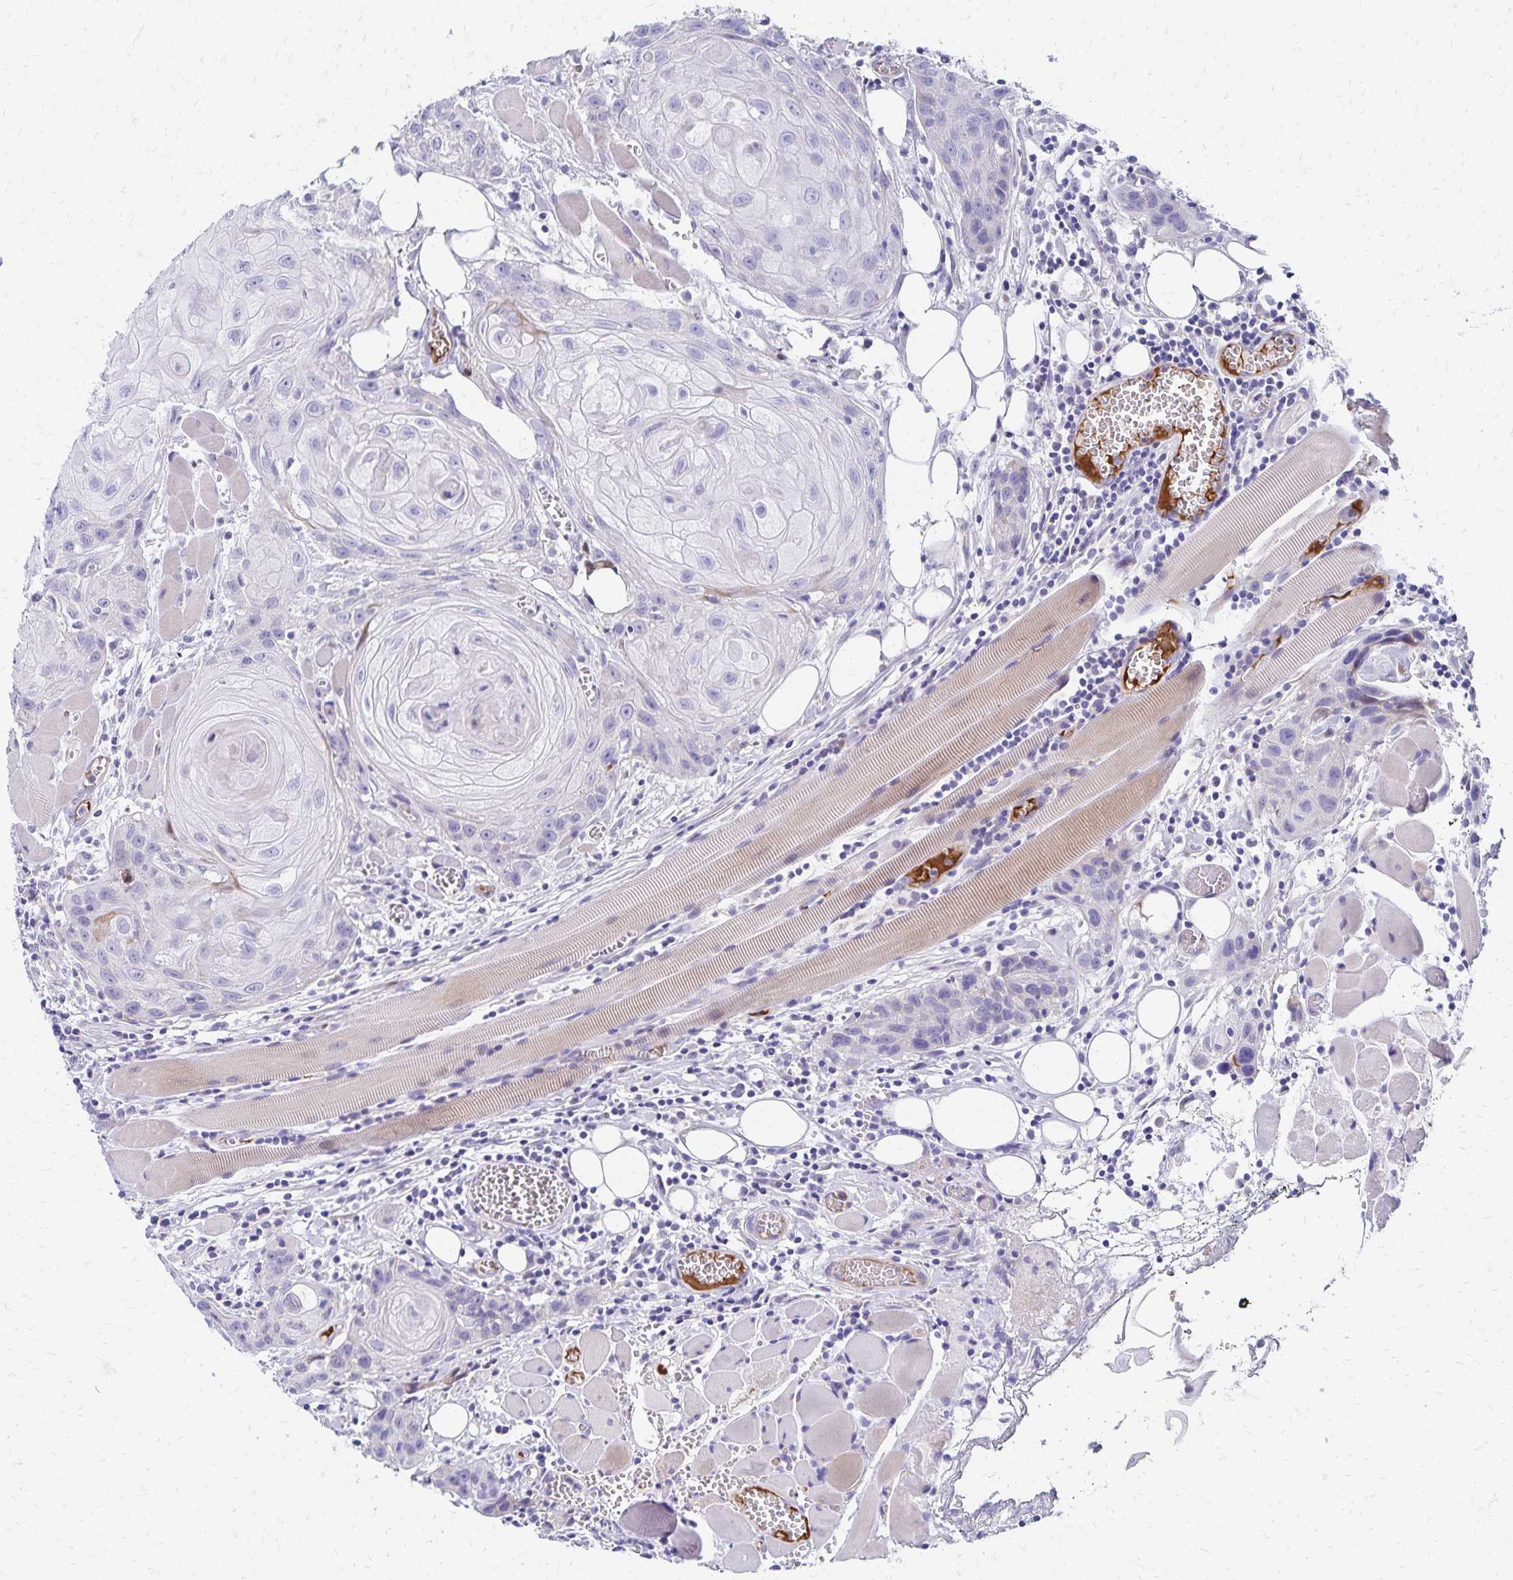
{"staining": {"intensity": "negative", "quantity": "none", "location": "none"}, "tissue": "head and neck cancer", "cell_type": "Tumor cells", "image_type": "cancer", "snomed": [{"axis": "morphology", "description": "Squamous cell carcinoma, NOS"}, {"axis": "topography", "description": "Oral tissue"}, {"axis": "topography", "description": "Head-Neck"}], "caption": "Image shows no protein positivity in tumor cells of squamous cell carcinoma (head and neck) tissue.", "gene": "NECAP1", "patient": {"sex": "male", "age": 58}}